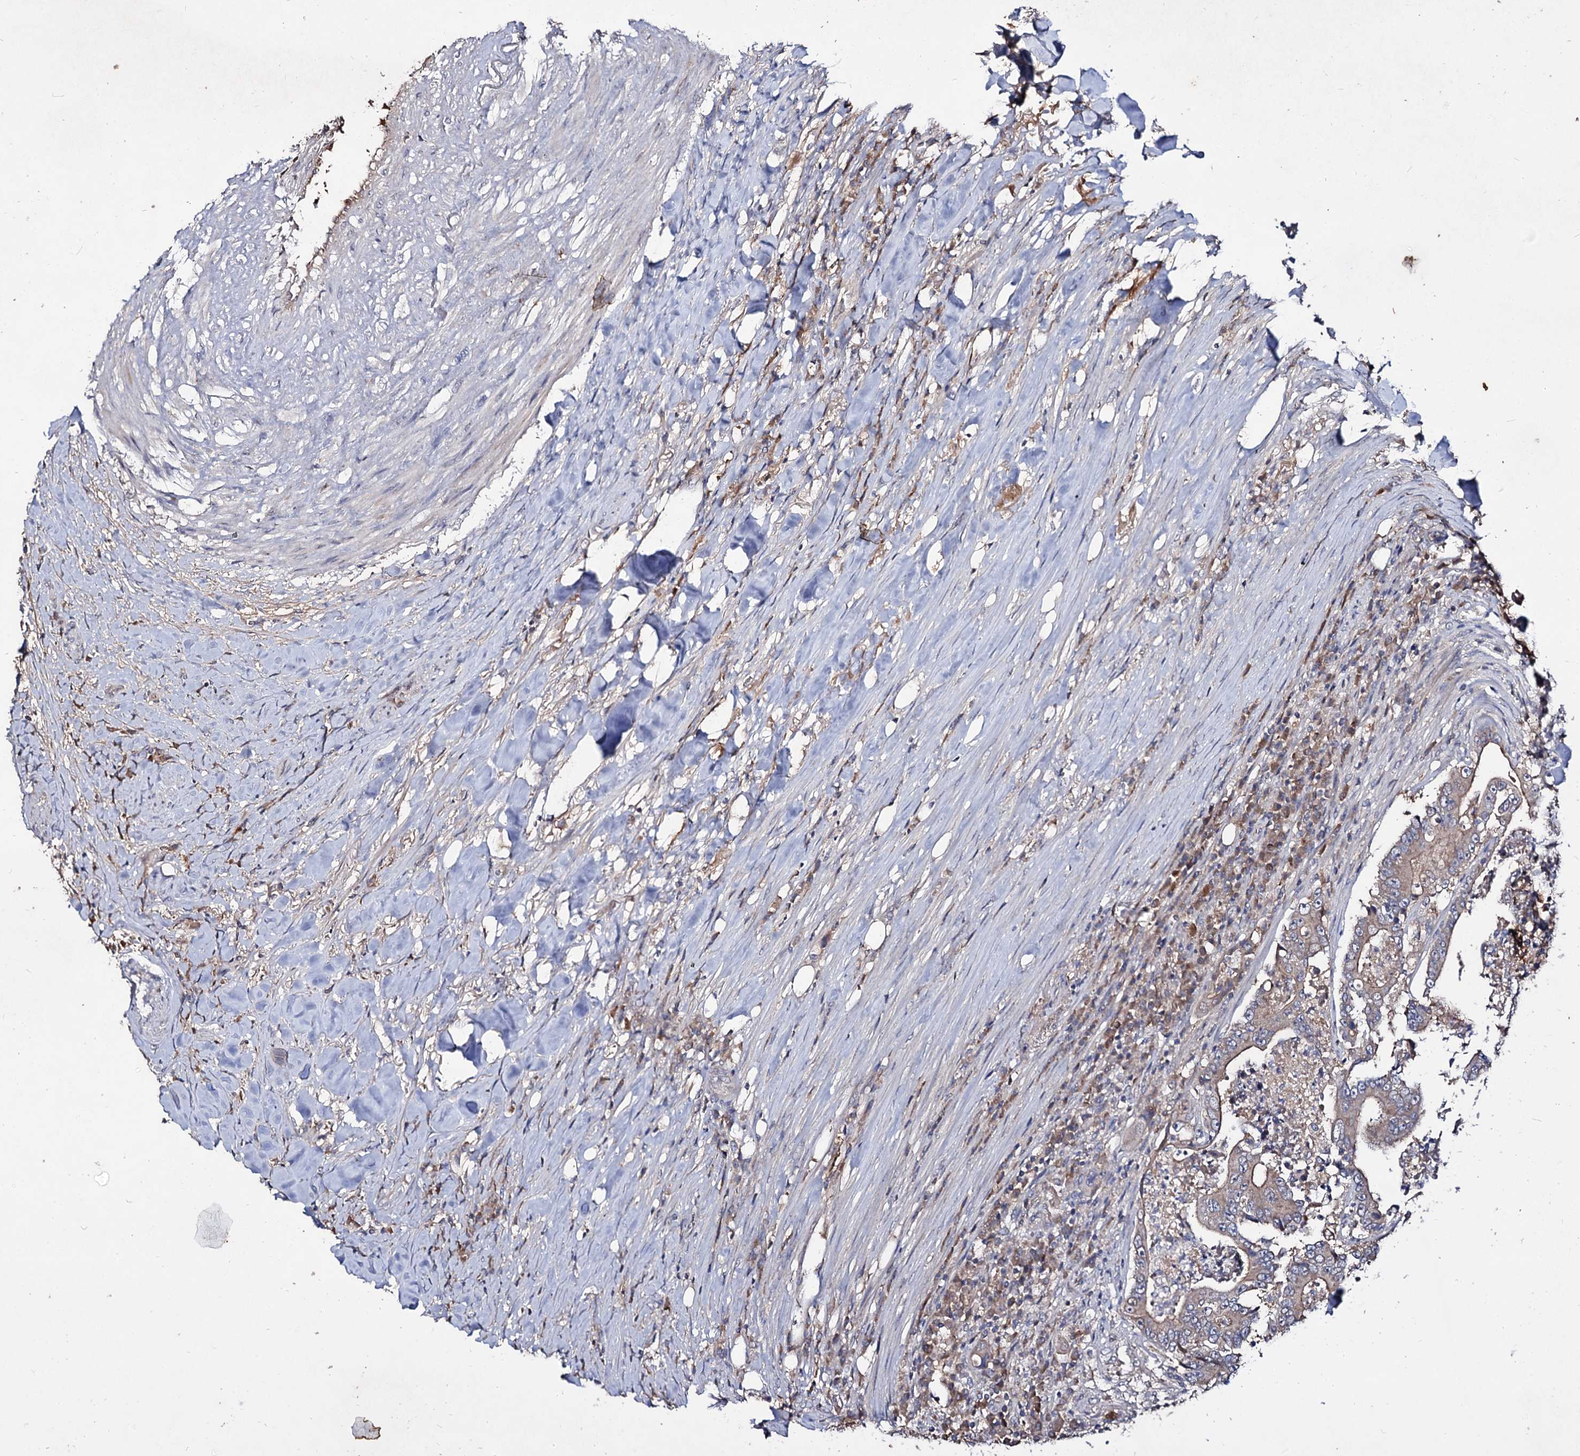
{"staining": {"intensity": "weak", "quantity": ">75%", "location": "cytoplasmic/membranous"}, "tissue": "colorectal cancer", "cell_type": "Tumor cells", "image_type": "cancer", "snomed": [{"axis": "morphology", "description": "Adenocarcinoma, NOS"}, {"axis": "topography", "description": "Colon"}], "caption": "Tumor cells exhibit weak cytoplasmic/membranous positivity in about >75% of cells in colorectal adenocarcinoma.", "gene": "ARFIP2", "patient": {"sex": "male", "age": 83}}